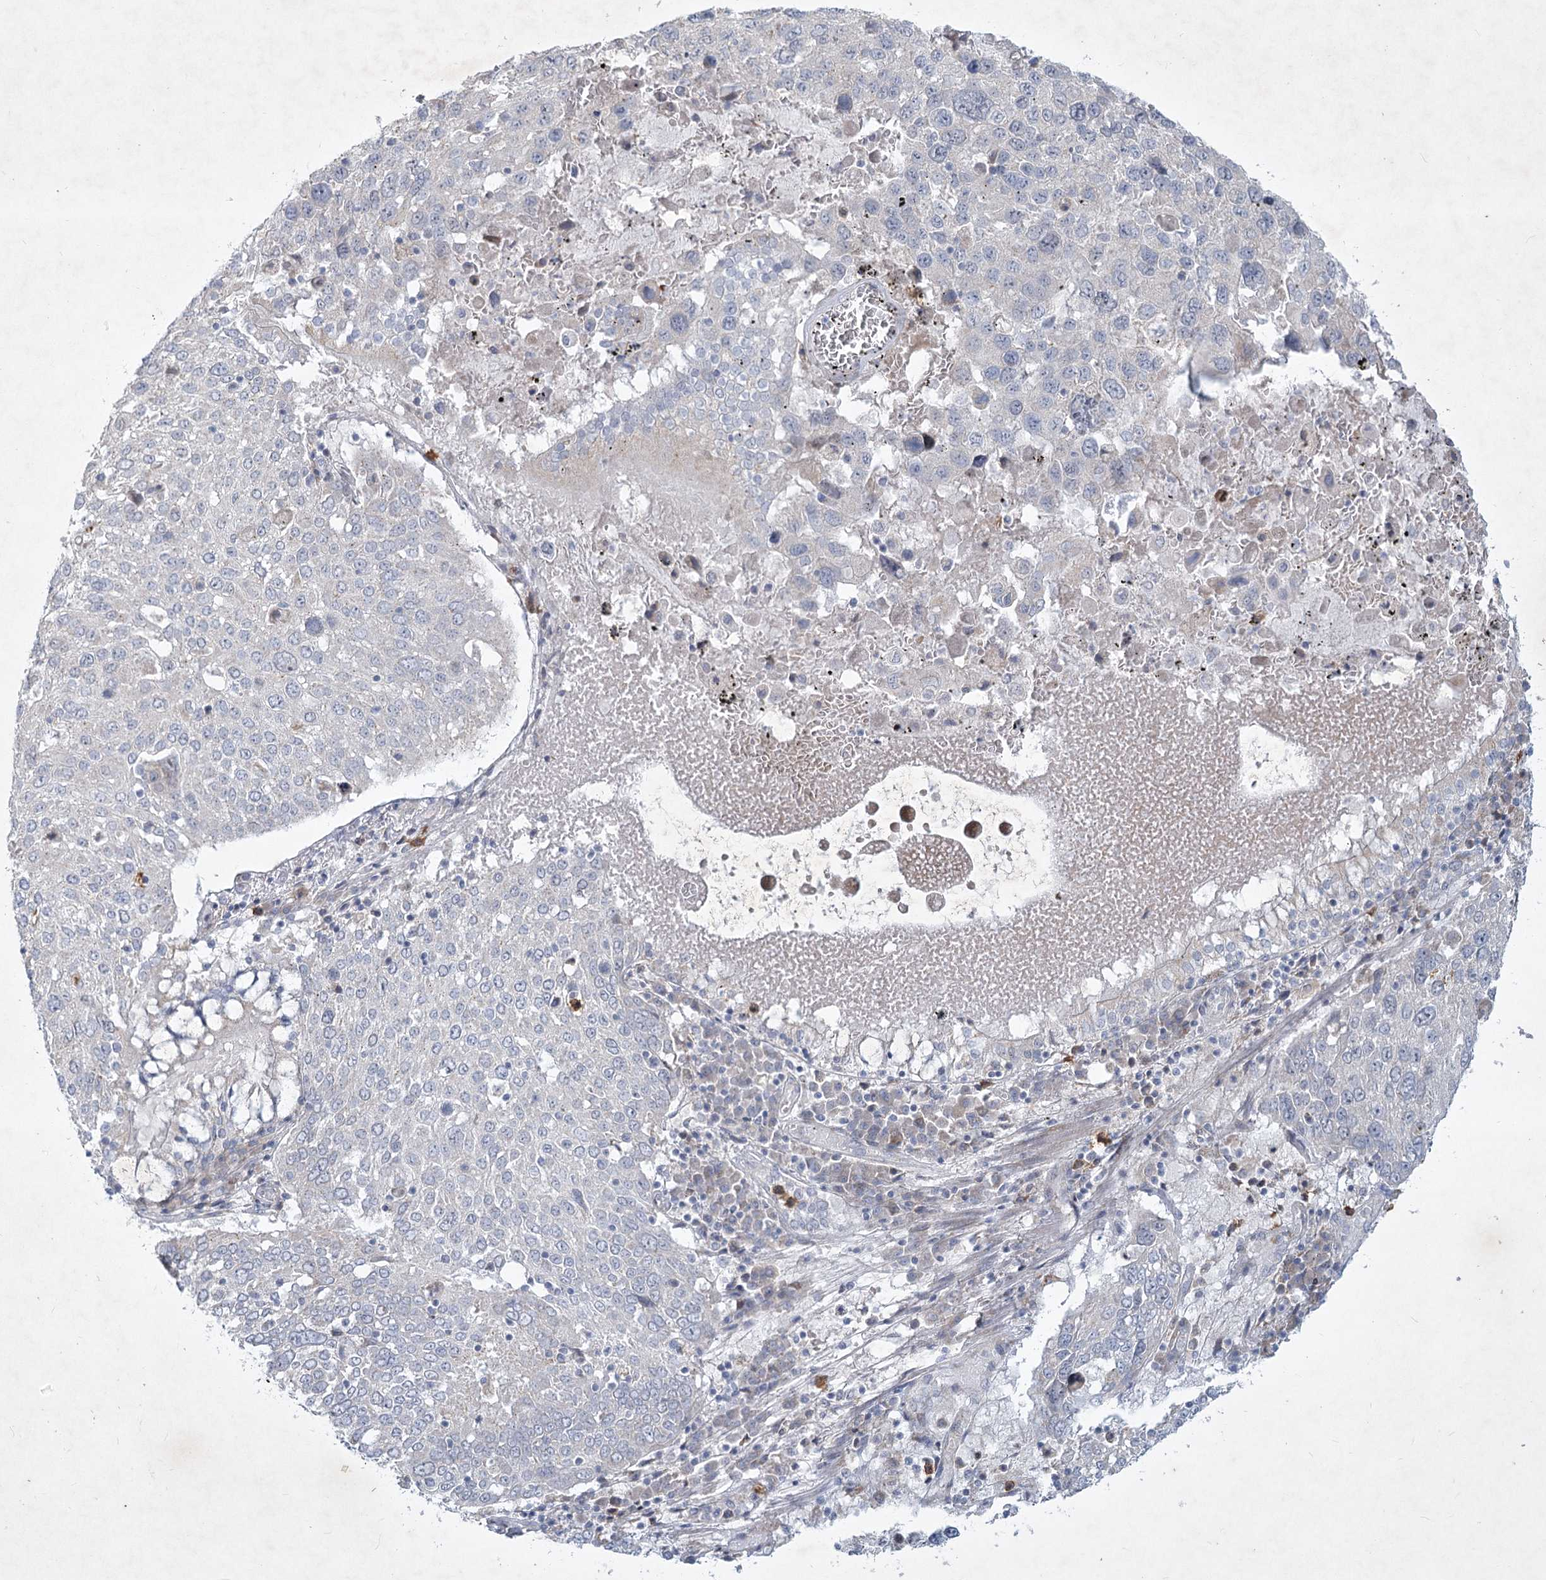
{"staining": {"intensity": "negative", "quantity": "none", "location": "none"}, "tissue": "lung cancer", "cell_type": "Tumor cells", "image_type": "cancer", "snomed": [{"axis": "morphology", "description": "Squamous cell carcinoma, NOS"}, {"axis": "topography", "description": "Lung"}], "caption": "Human lung cancer (squamous cell carcinoma) stained for a protein using immunohistochemistry (IHC) reveals no expression in tumor cells.", "gene": "PLA2G12A", "patient": {"sex": "male", "age": 65}}